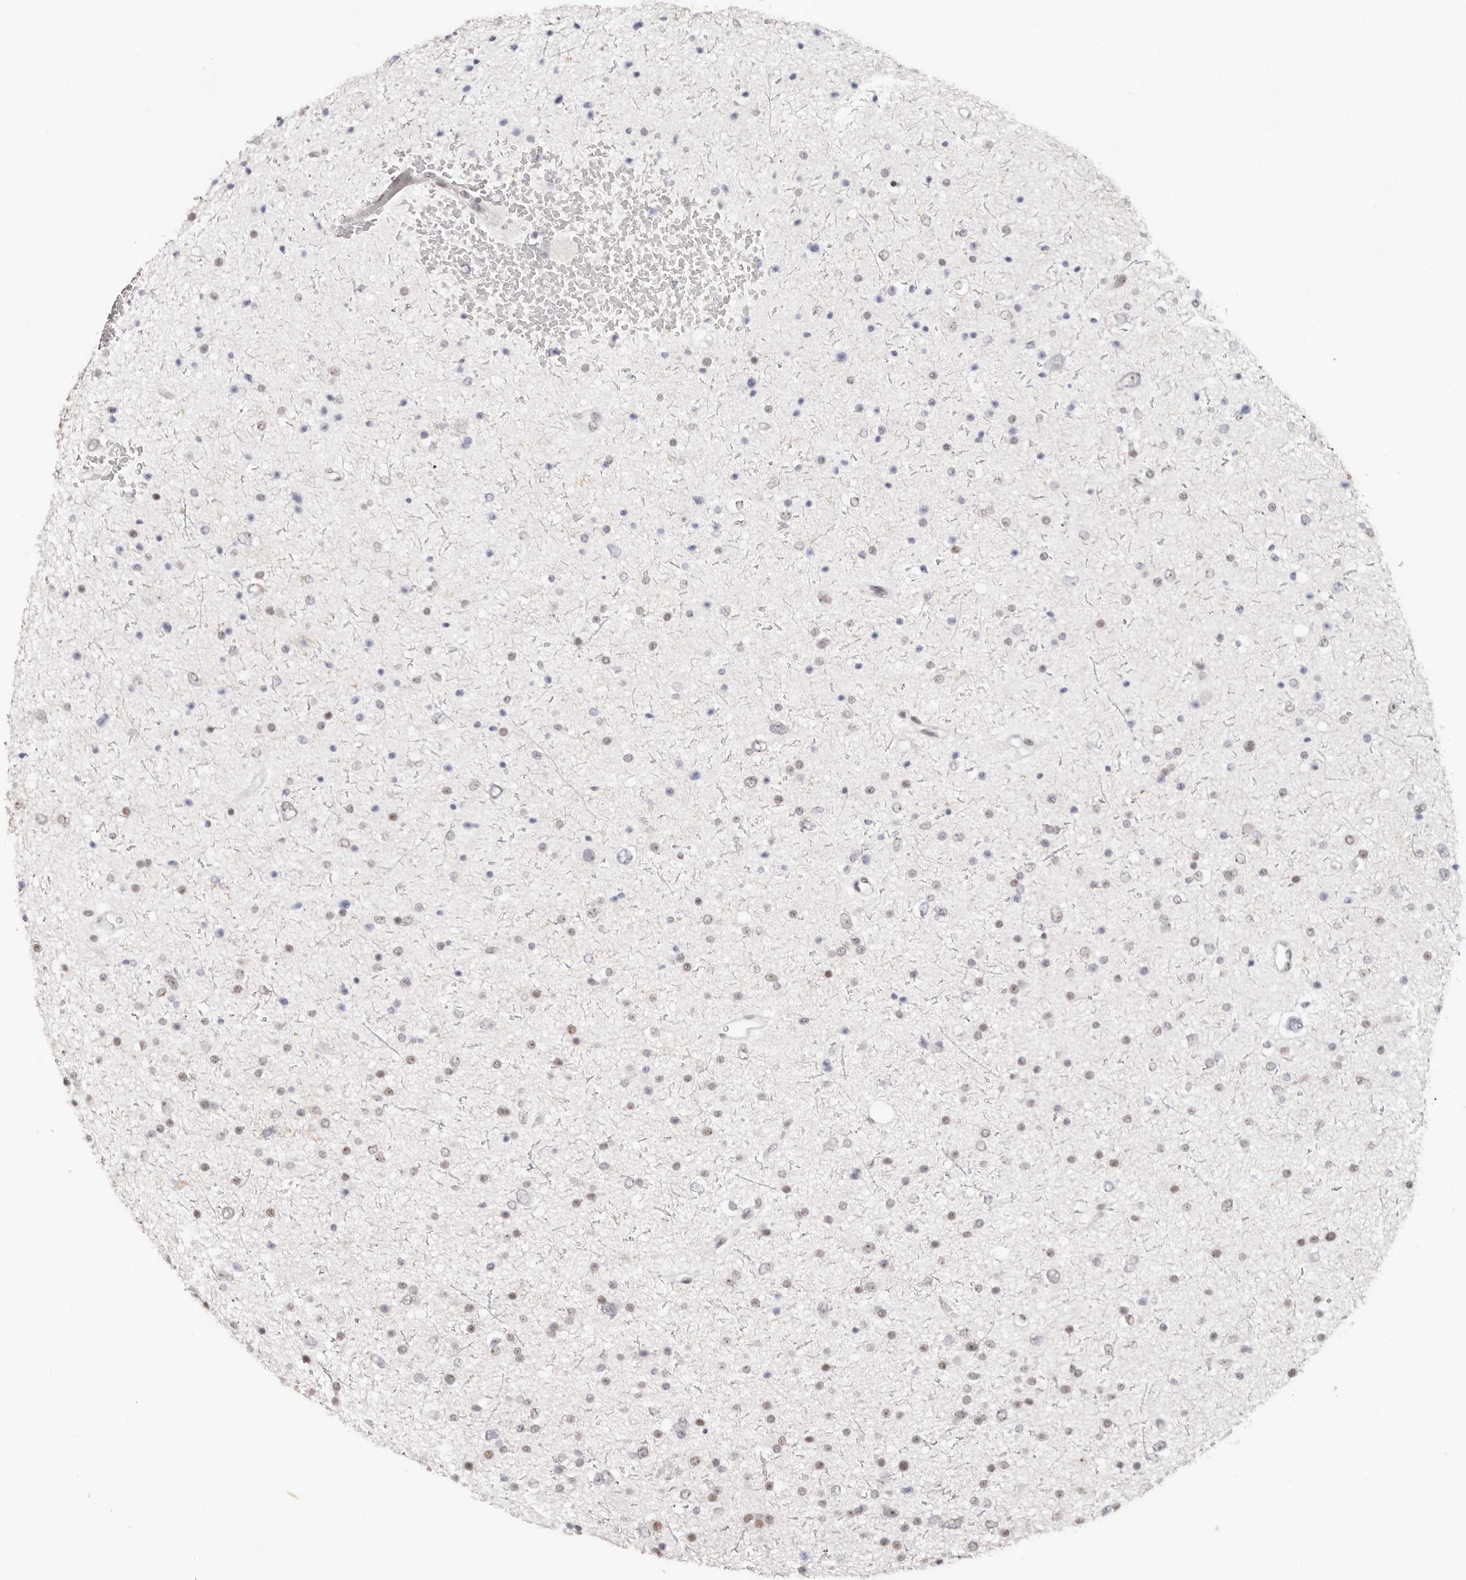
{"staining": {"intensity": "weak", "quantity": "<25%", "location": "nuclear"}, "tissue": "glioma", "cell_type": "Tumor cells", "image_type": "cancer", "snomed": [{"axis": "morphology", "description": "Glioma, malignant, Low grade"}, {"axis": "topography", "description": "Brain"}], "caption": "Tumor cells are negative for protein expression in human malignant glioma (low-grade).", "gene": "LARP7", "patient": {"sex": "female", "age": 37}}